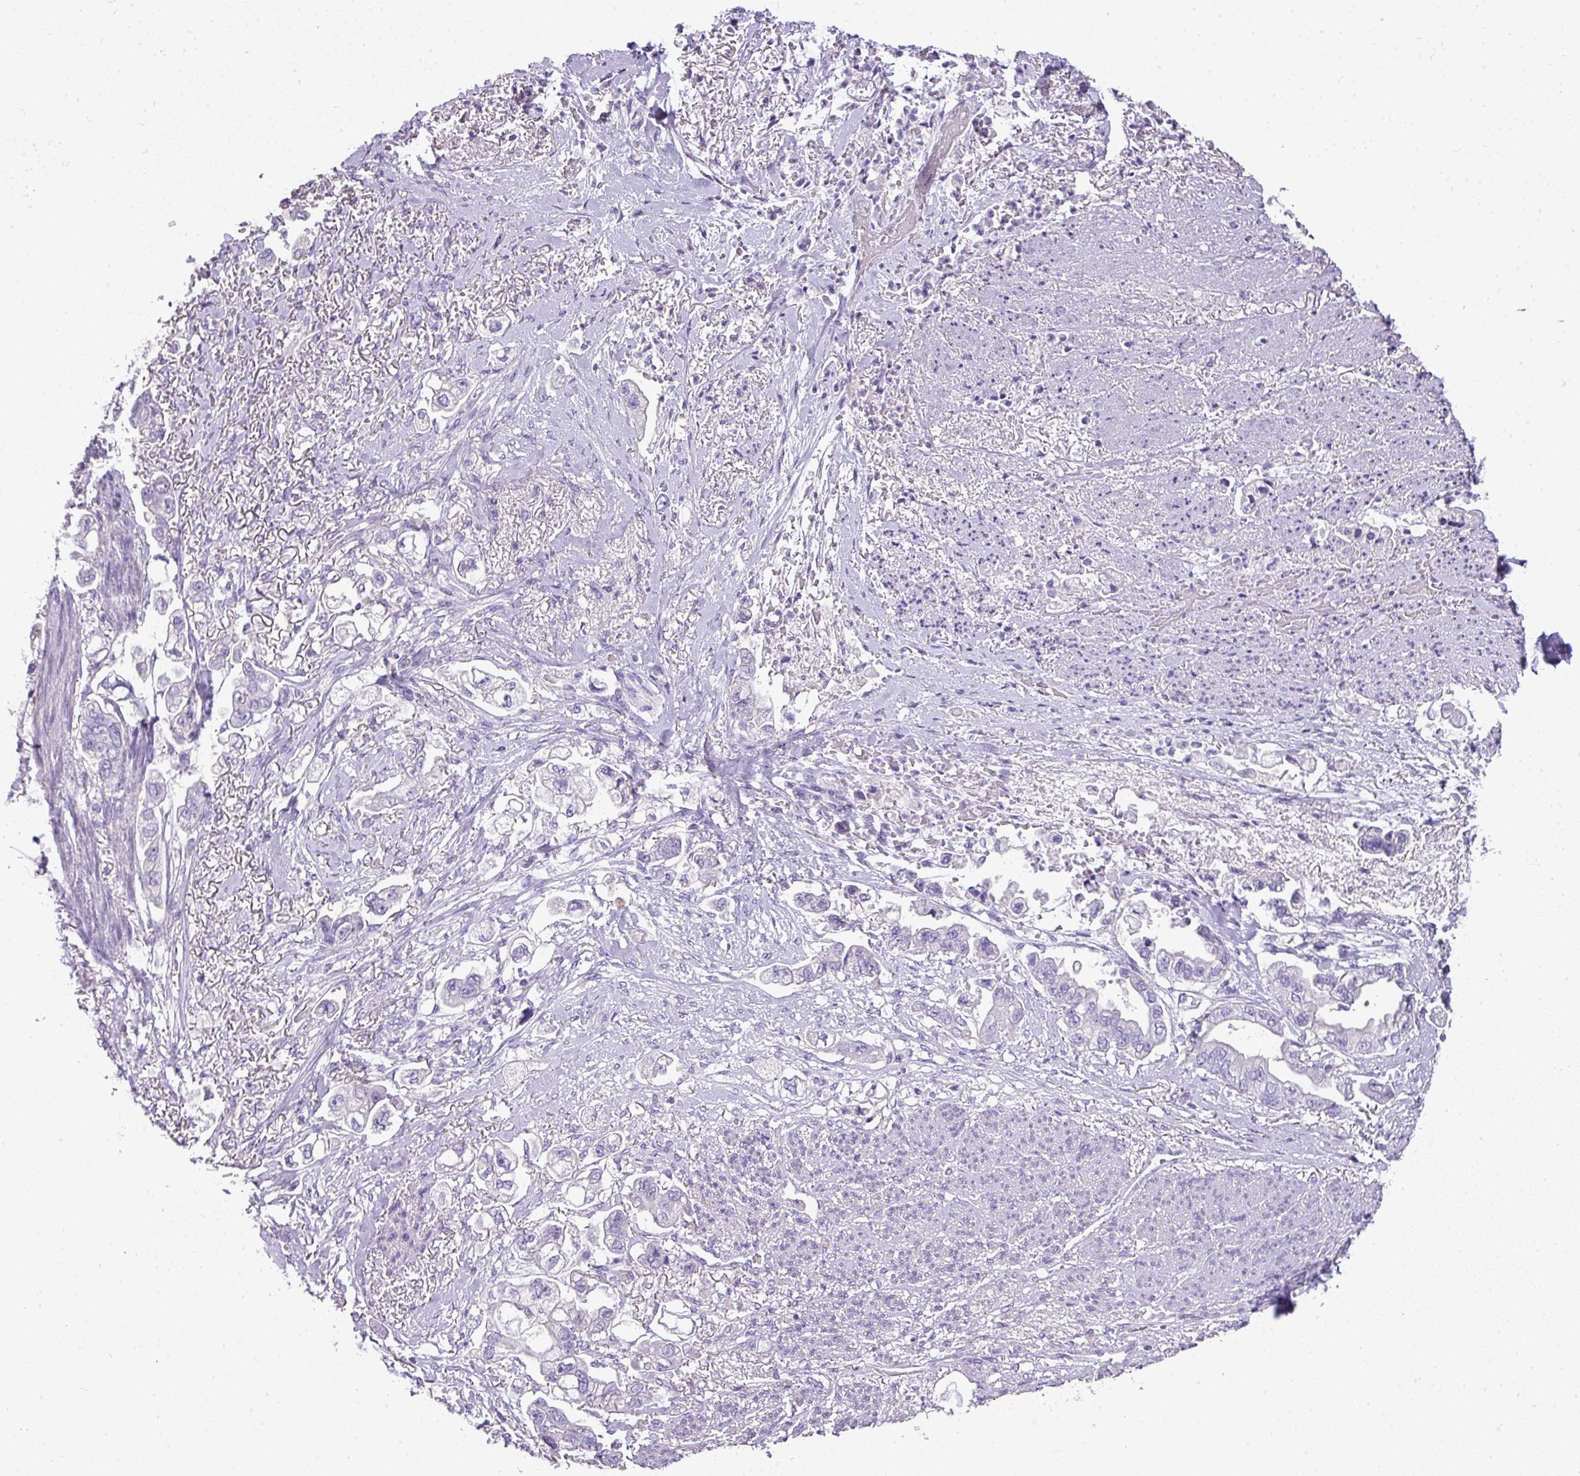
{"staining": {"intensity": "negative", "quantity": "none", "location": "none"}, "tissue": "stomach cancer", "cell_type": "Tumor cells", "image_type": "cancer", "snomed": [{"axis": "morphology", "description": "Adenocarcinoma, NOS"}, {"axis": "topography", "description": "Stomach"}], "caption": "The histopathology image exhibits no significant staining in tumor cells of stomach cancer (adenocarcinoma).", "gene": "GLI4", "patient": {"sex": "male", "age": 62}}